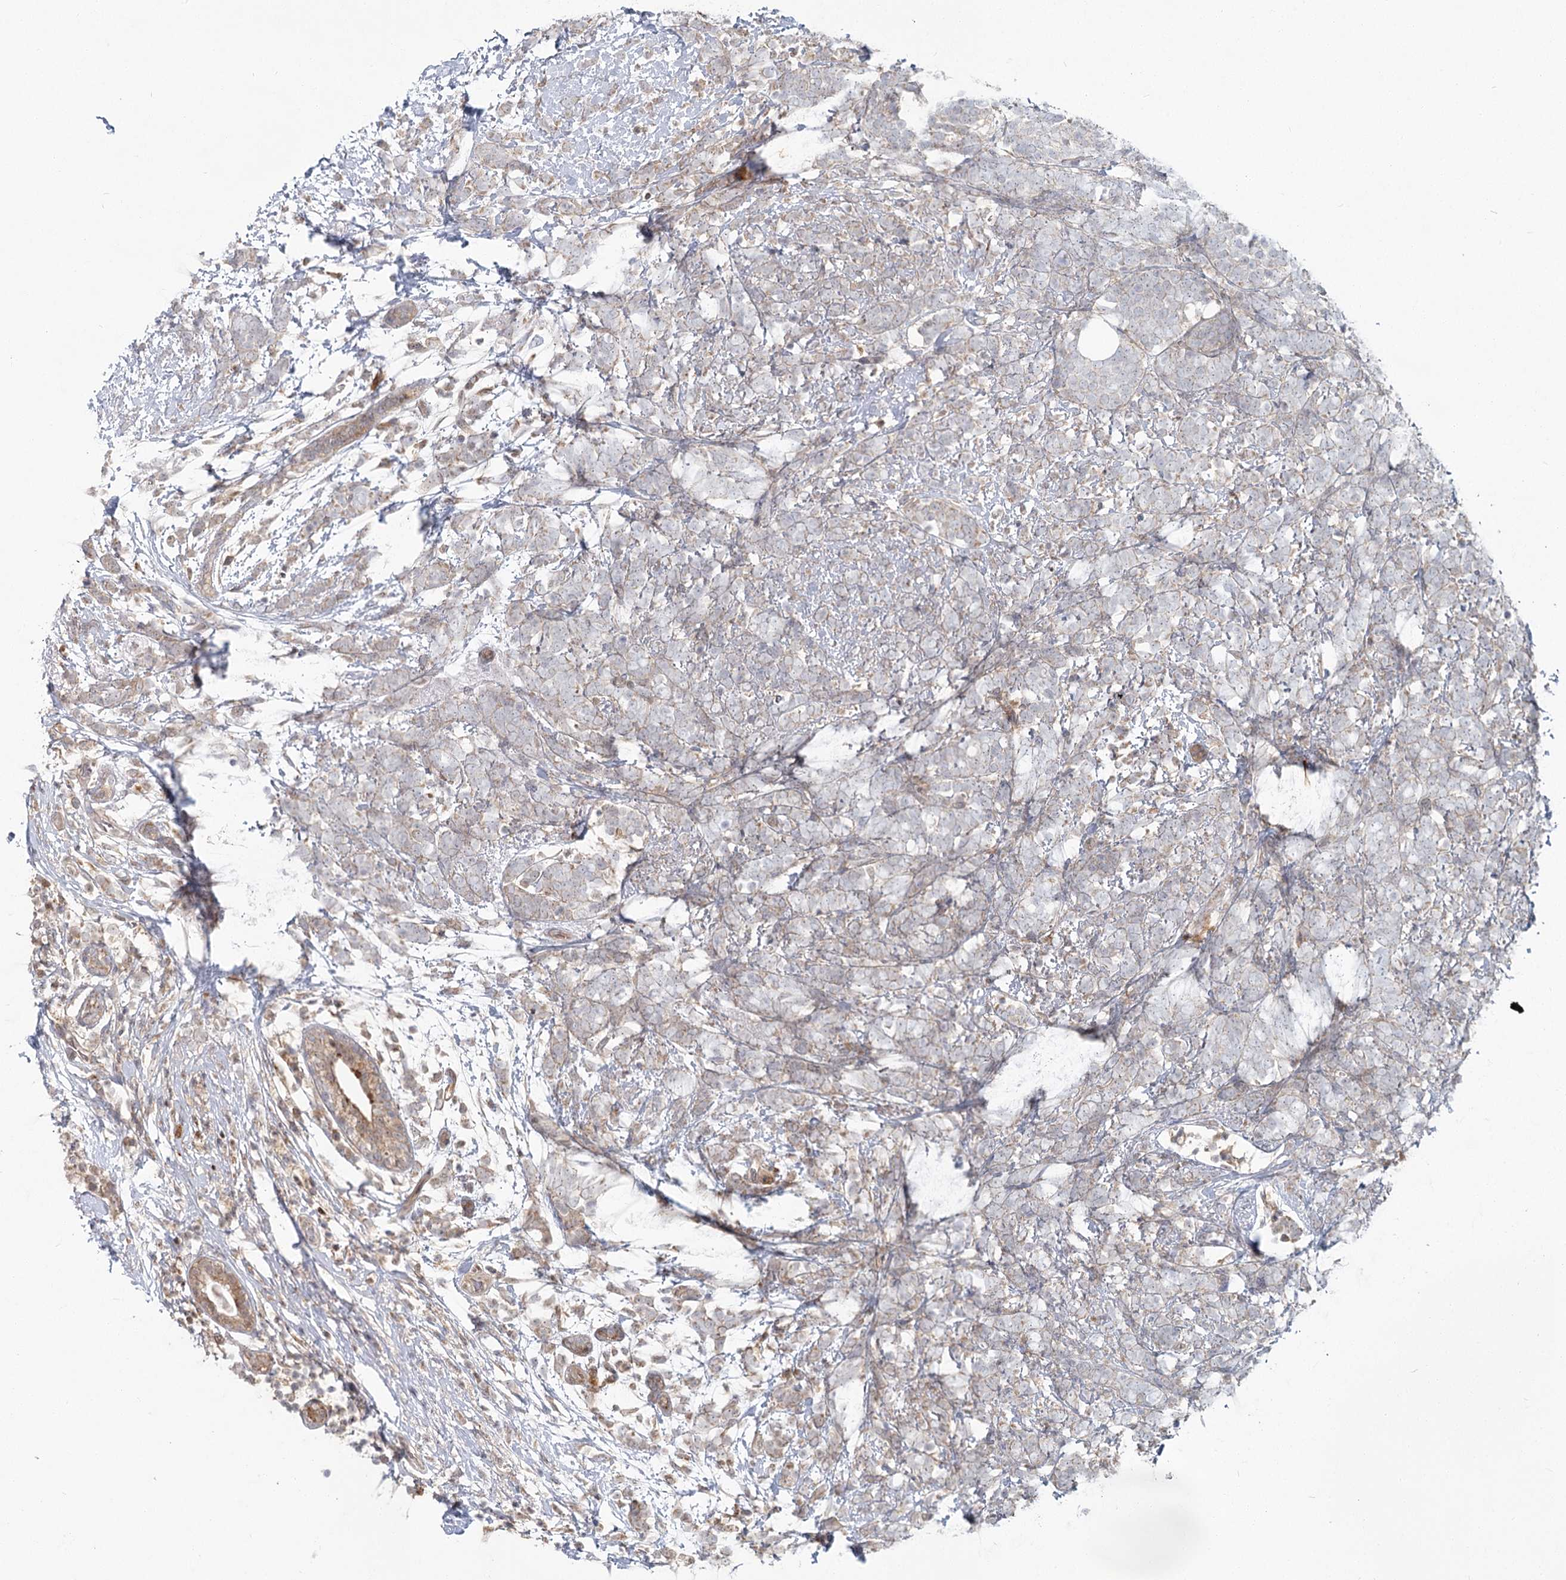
{"staining": {"intensity": "weak", "quantity": "<25%", "location": "cytoplasmic/membranous"}, "tissue": "breast cancer", "cell_type": "Tumor cells", "image_type": "cancer", "snomed": [{"axis": "morphology", "description": "Lobular carcinoma"}, {"axis": "topography", "description": "Breast"}], "caption": "DAB (3,3'-diaminobenzidine) immunohistochemical staining of breast lobular carcinoma displays no significant positivity in tumor cells.", "gene": "THNSL1", "patient": {"sex": "female", "age": 58}}